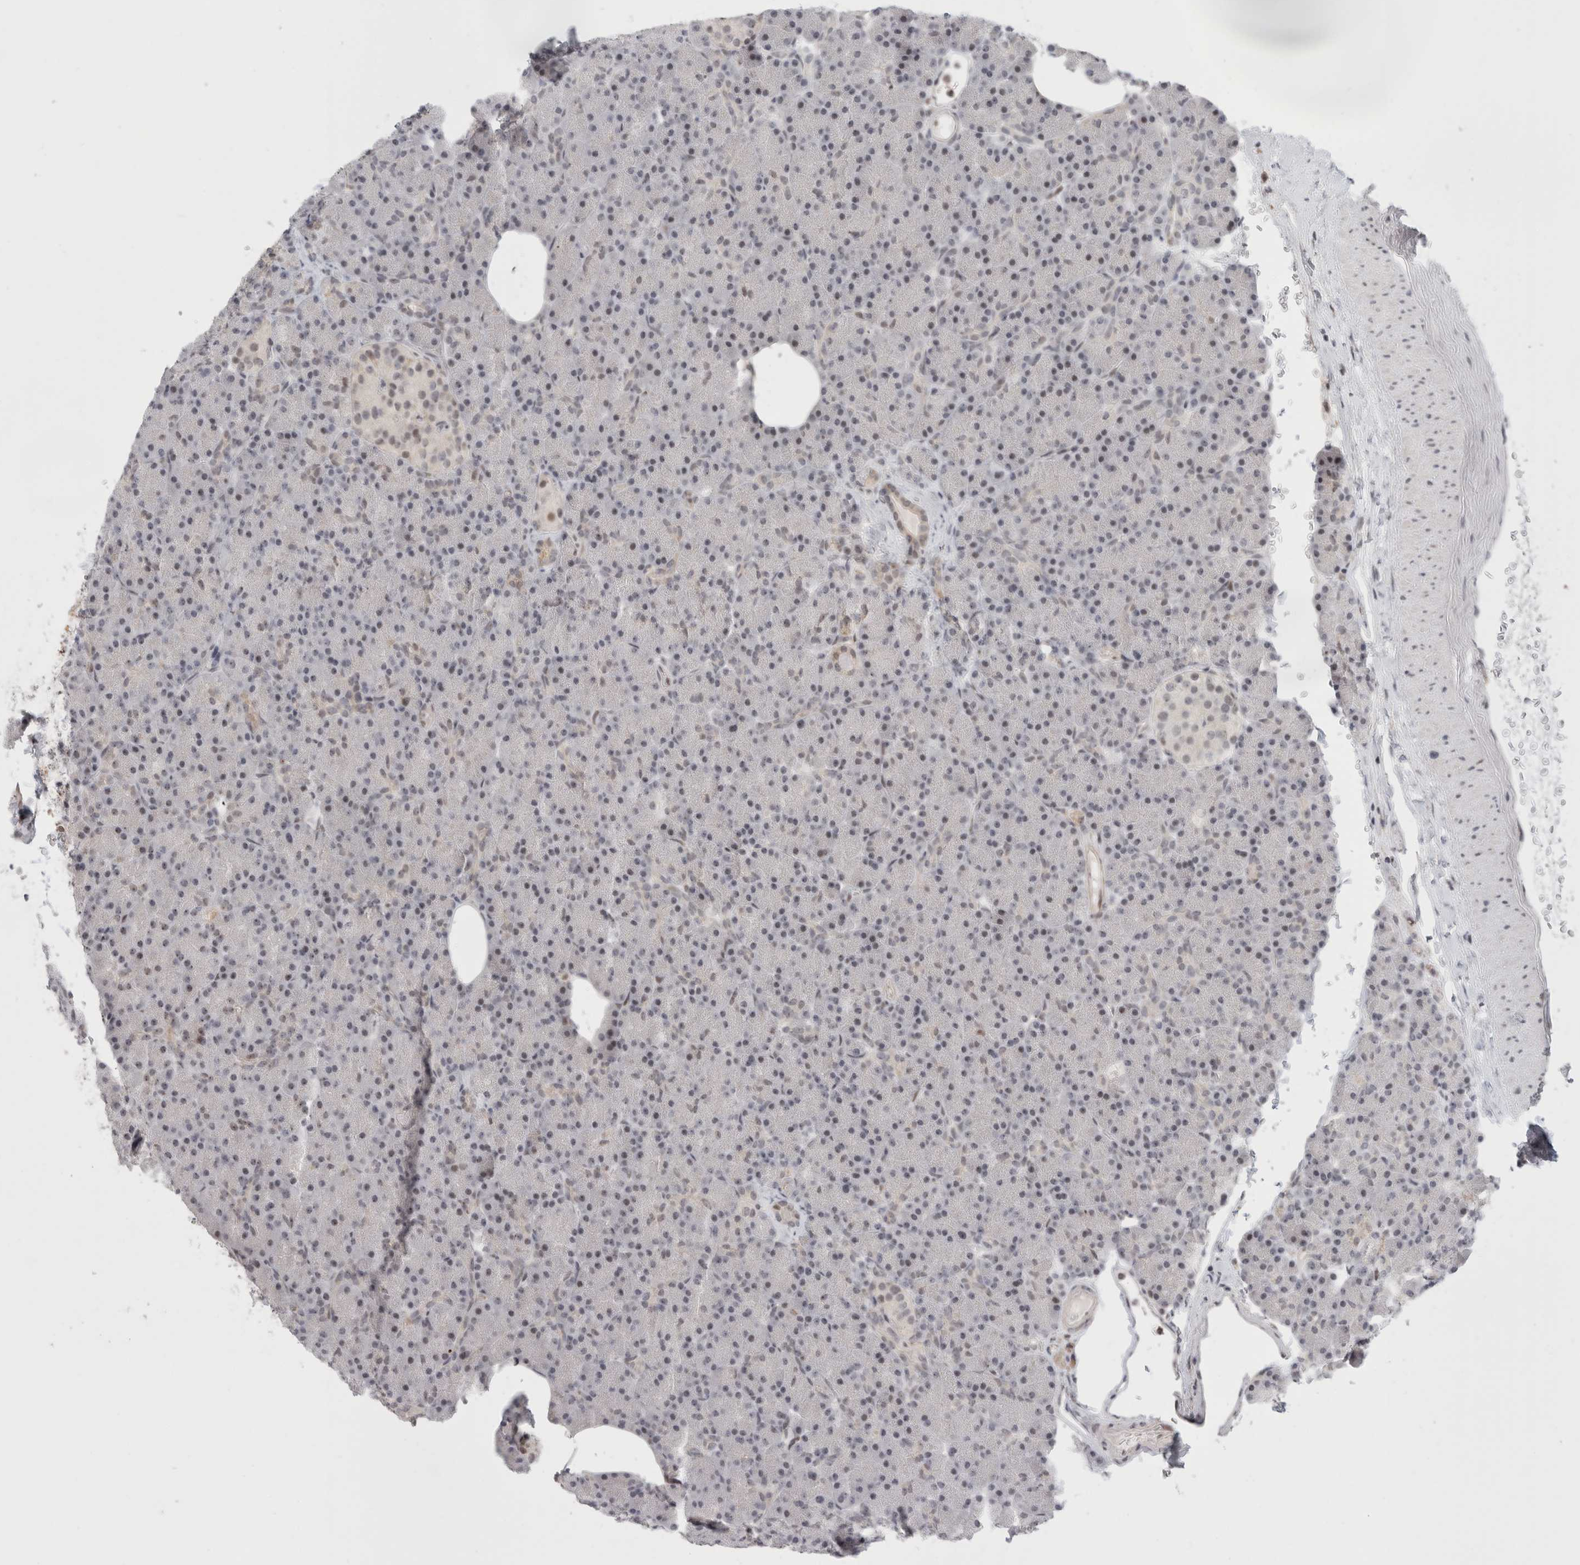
{"staining": {"intensity": "weak", "quantity": "25%-75%", "location": "nuclear"}, "tissue": "pancreas", "cell_type": "Exocrine glandular cells", "image_type": "normal", "snomed": [{"axis": "morphology", "description": "Normal tissue, NOS"}, {"axis": "topography", "description": "Pancreas"}], "caption": "The immunohistochemical stain shows weak nuclear staining in exocrine glandular cells of normal pancreas. (DAB = brown stain, brightfield microscopy at high magnification).", "gene": "SENP6", "patient": {"sex": "female", "age": 43}}